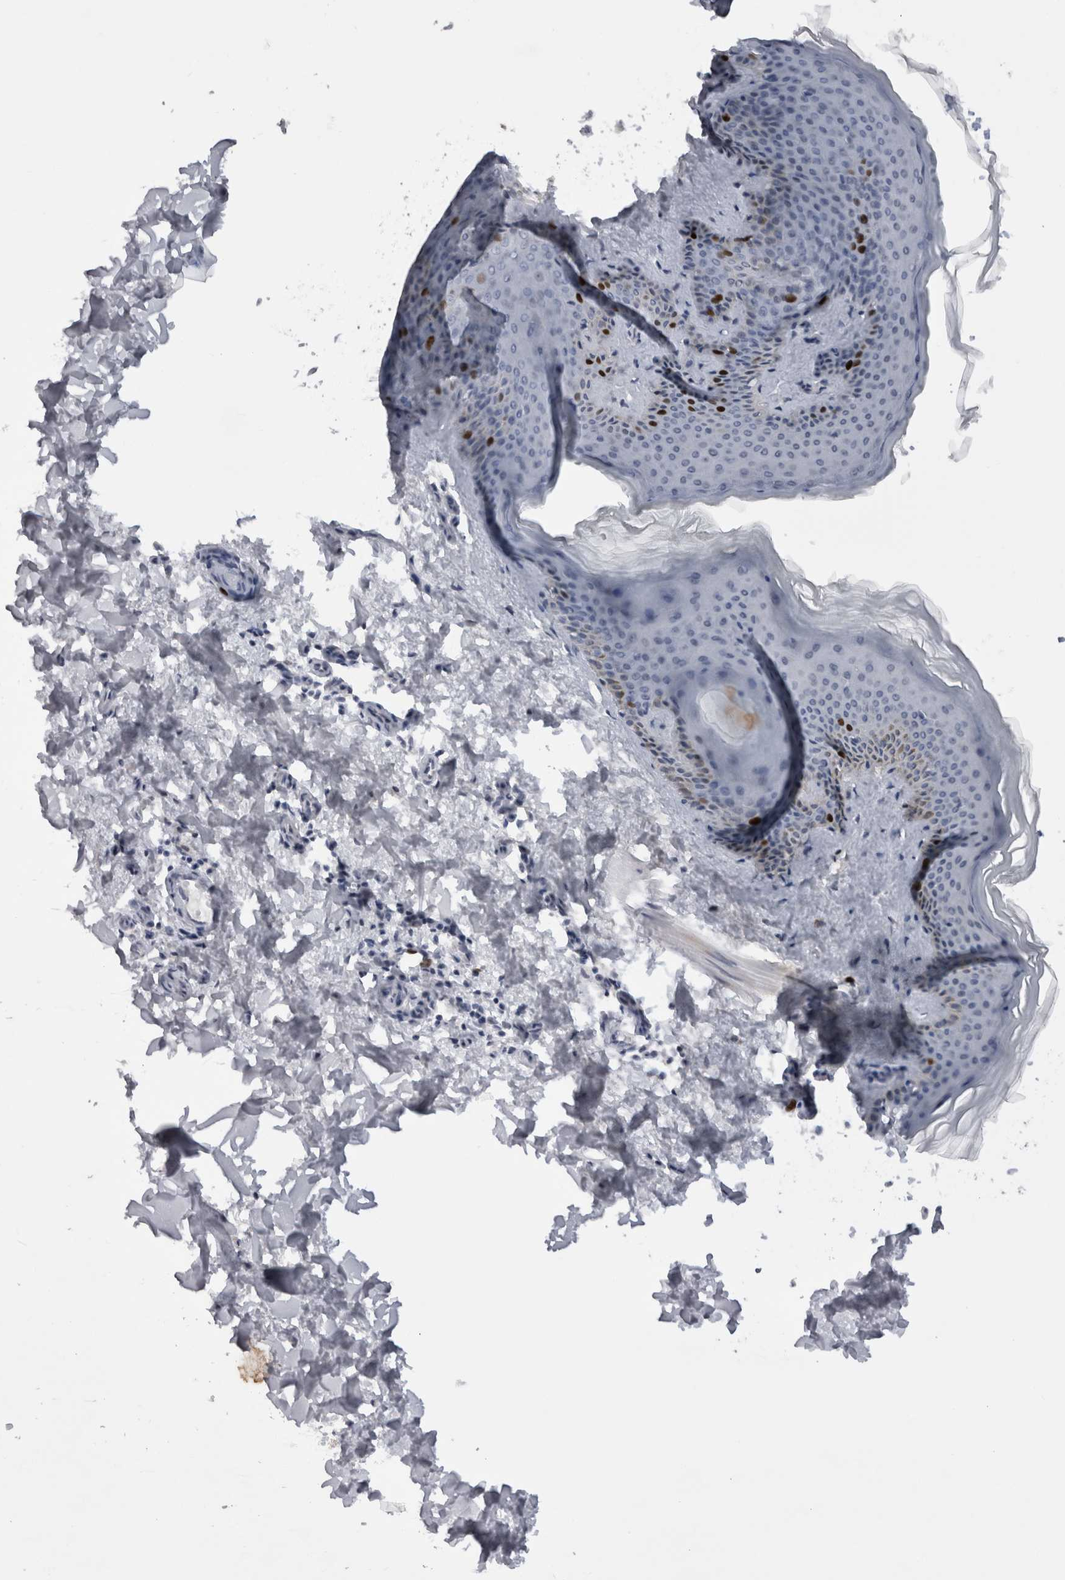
{"staining": {"intensity": "negative", "quantity": "none", "location": "none"}, "tissue": "skin", "cell_type": "Fibroblasts", "image_type": "normal", "snomed": [{"axis": "morphology", "description": "Normal tissue, NOS"}, {"axis": "topography", "description": "Skin"}], "caption": "An immunohistochemistry (IHC) image of unremarkable skin is shown. There is no staining in fibroblasts of skin. Nuclei are stained in blue.", "gene": "KIF18B", "patient": {"sex": "female", "age": 27}}